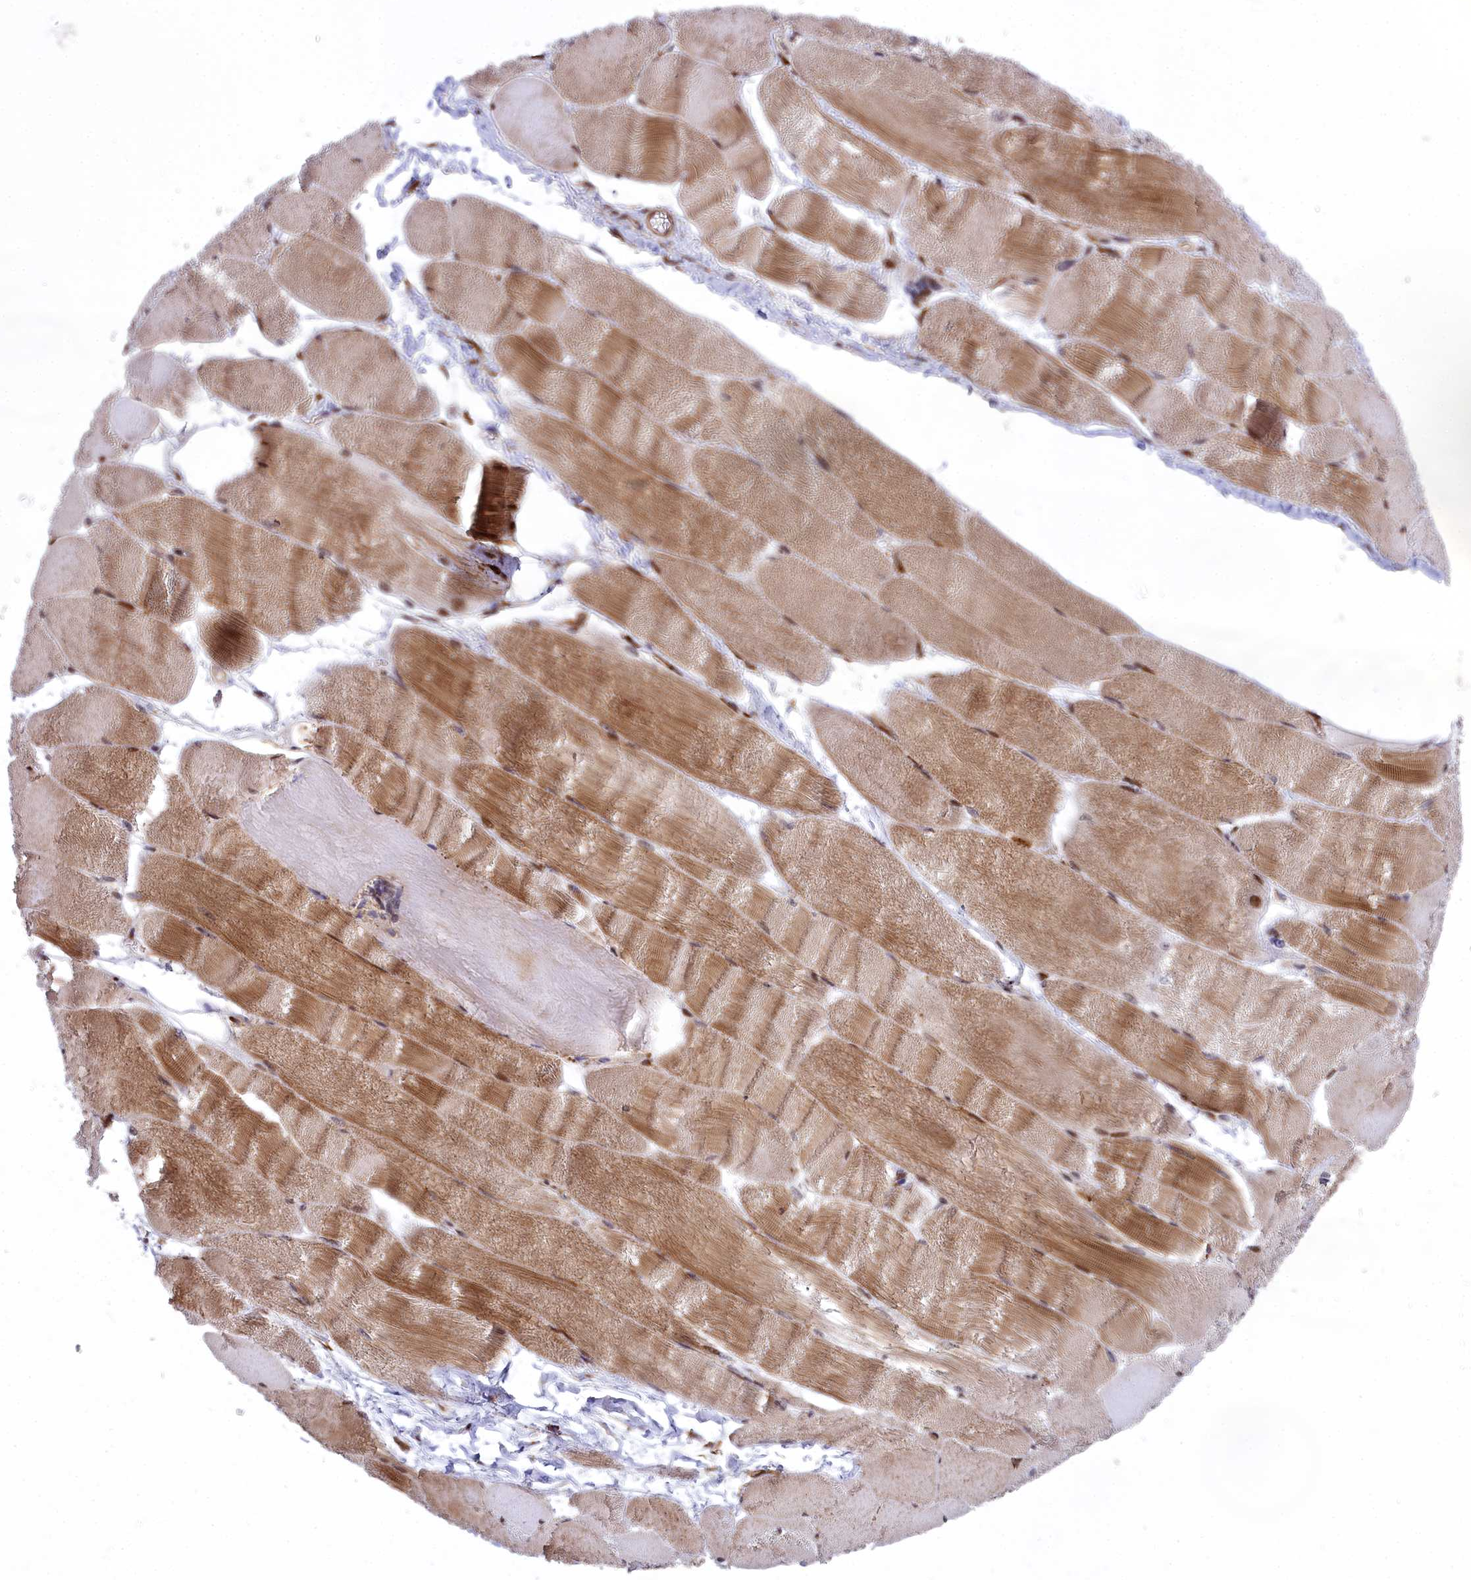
{"staining": {"intensity": "moderate", "quantity": "25%-75%", "location": "cytoplasmic/membranous,nuclear"}, "tissue": "skeletal muscle", "cell_type": "Myocytes", "image_type": "normal", "snomed": [{"axis": "morphology", "description": "Normal tissue, NOS"}, {"axis": "morphology", "description": "Basal cell carcinoma"}, {"axis": "topography", "description": "Skeletal muscle"}], "caption": "Myocytes demonstrate moderate cytoplasmic/membranous,nuclear staining in about 25%-75% of cells in benign skeletal muscle. (DAB (3,3'-diaminobenzidine) IHC, brown staining for protein, blue staining for nuclei).", "gene": "DDX60L", "patient": {"sex": "female", "age": 64}}